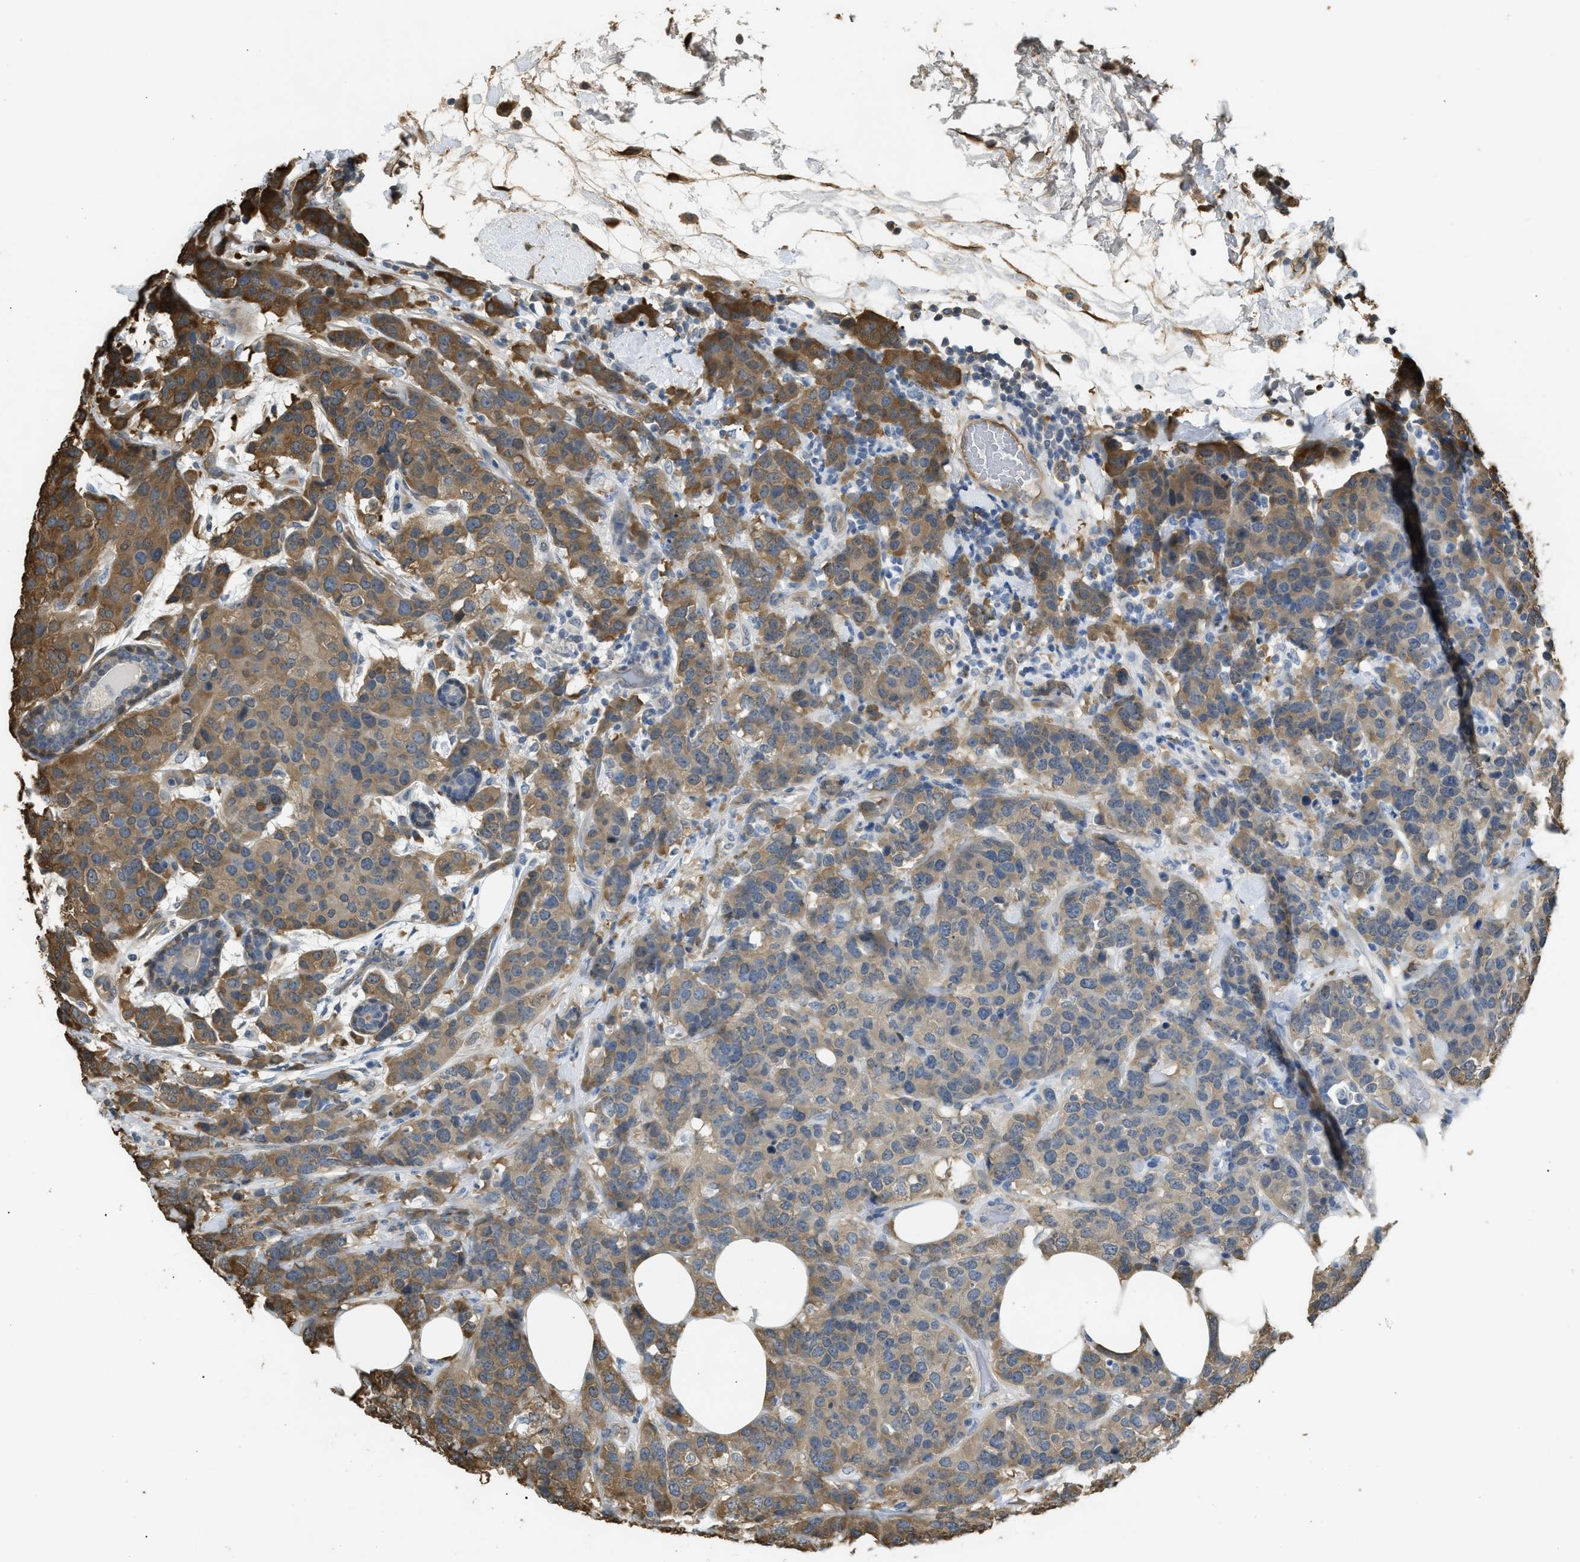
{"staining": {"intensity": "moderate", "quantity": "25%-75%", "location": "cytoplasmic/membranous"}, "tissue": "breast cancer", "cell_type": "Tumor cells", "image_type": "cancer", "snomed": [{"axis": "morphology", "description": "Lobular carcinoma"}, {"axis": "topography", "description": "Breast"}], "caption": "Moderate cytoplasmic/membranous positivity is appreciated in about 25%-75% of tumor cells in breast lobular carcinoma. (brown staining indicates protein expression, while blue staining denotes nuclei).", "gene": "BAG3", "patient": {"sex": "female", "age": 59}}